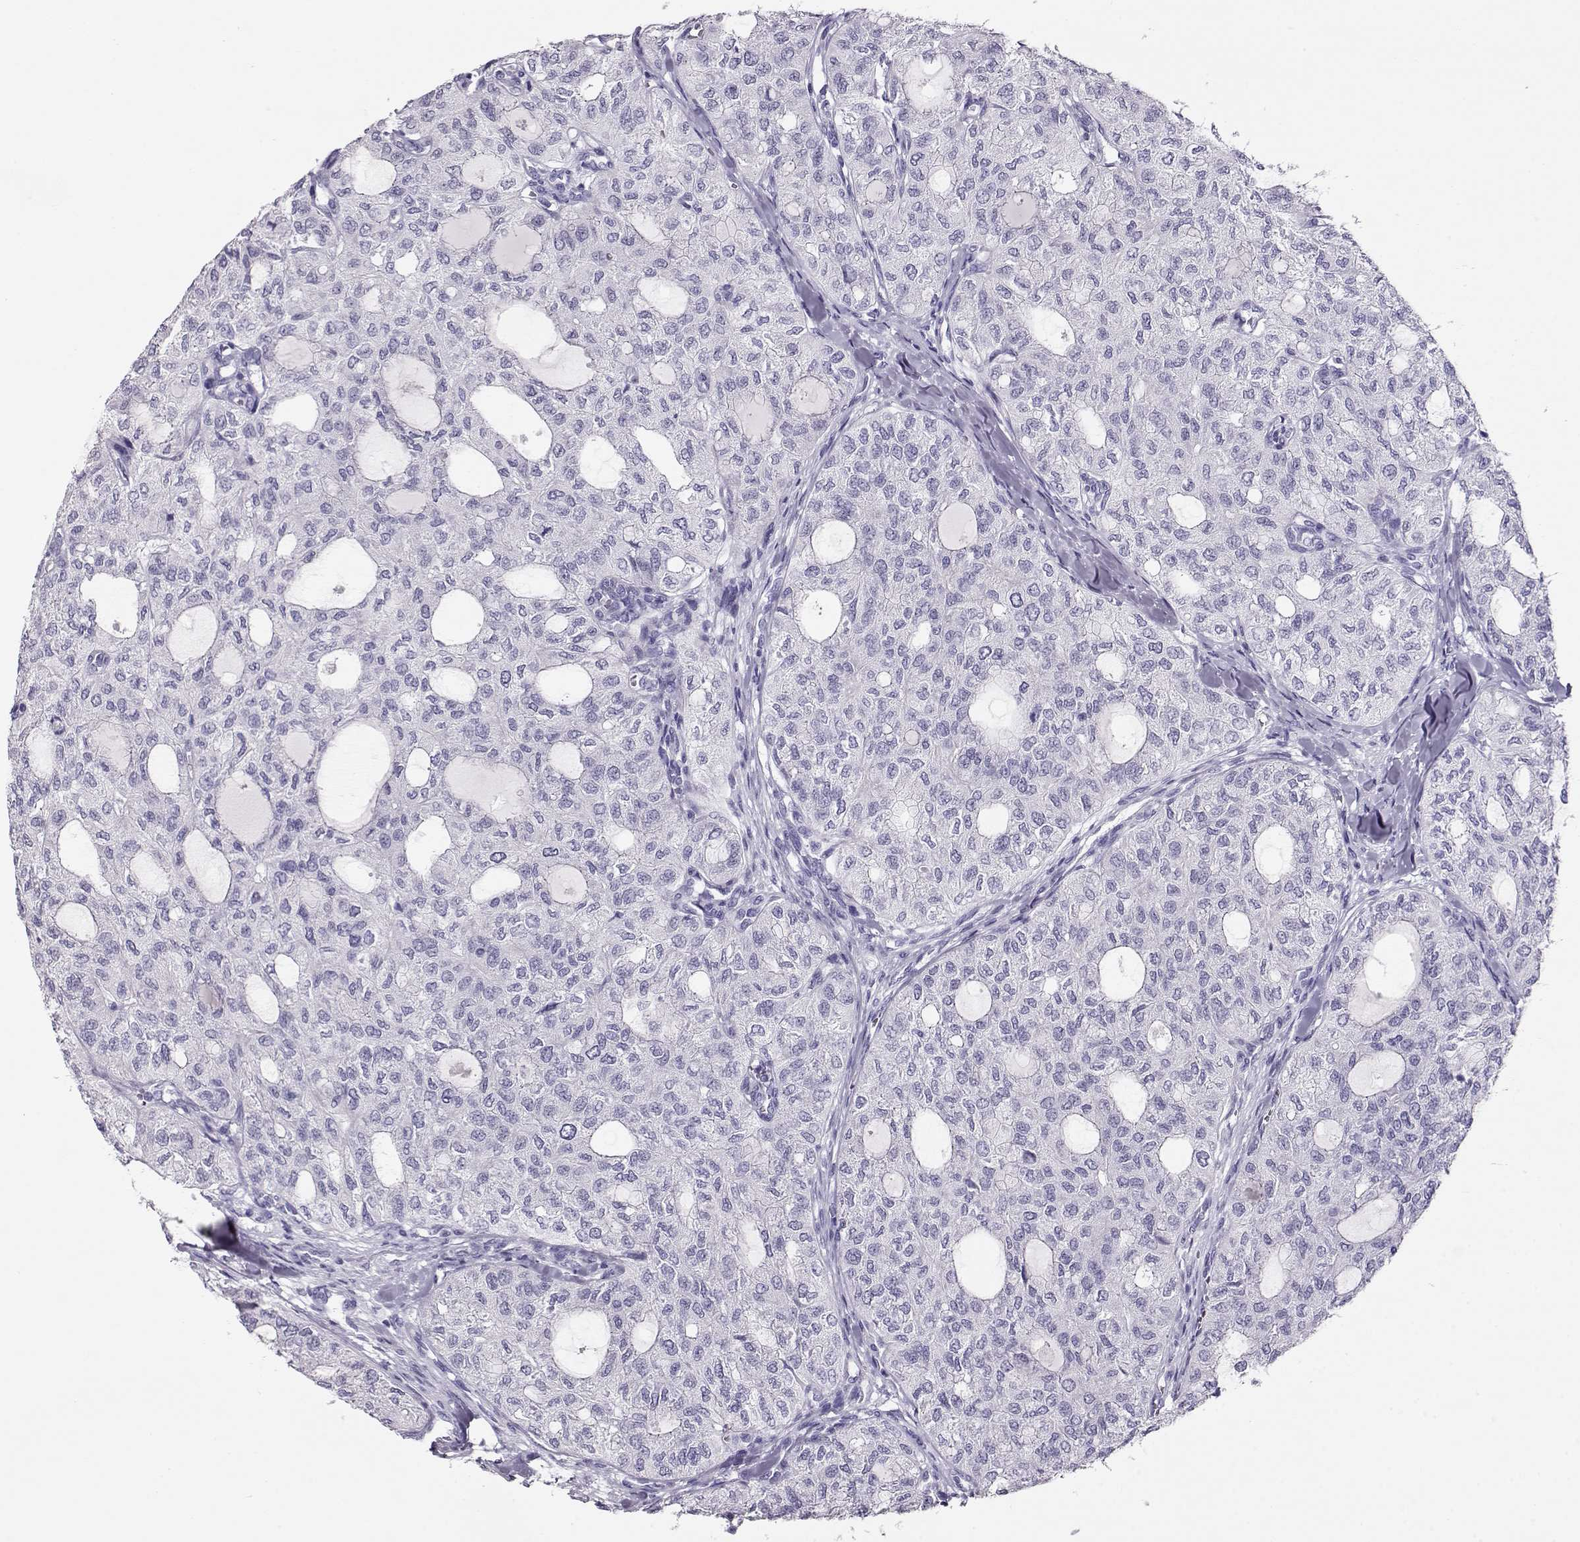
{"staining": {"intensity": "negative", "quantity": "none", "location": "none"}, "tissue": "thyroid cancer", "cell_type": "Tumor cells", "image_type": "cancer", "snomed": [{"axis": "morphology", "description": "Follicular adenoma carcinoma, NOS"}, {"axis": "topography", "description": "Thyroid gland"}], "caption": "The photomicrograph shows no significant positivity in tumor cells of follicular adenoma carcinoma (thyroid). (IHC, brightfield microscopy, high magnification).", "gene": "ACTN2", "patient": {"sex": "male", "age": 75}}